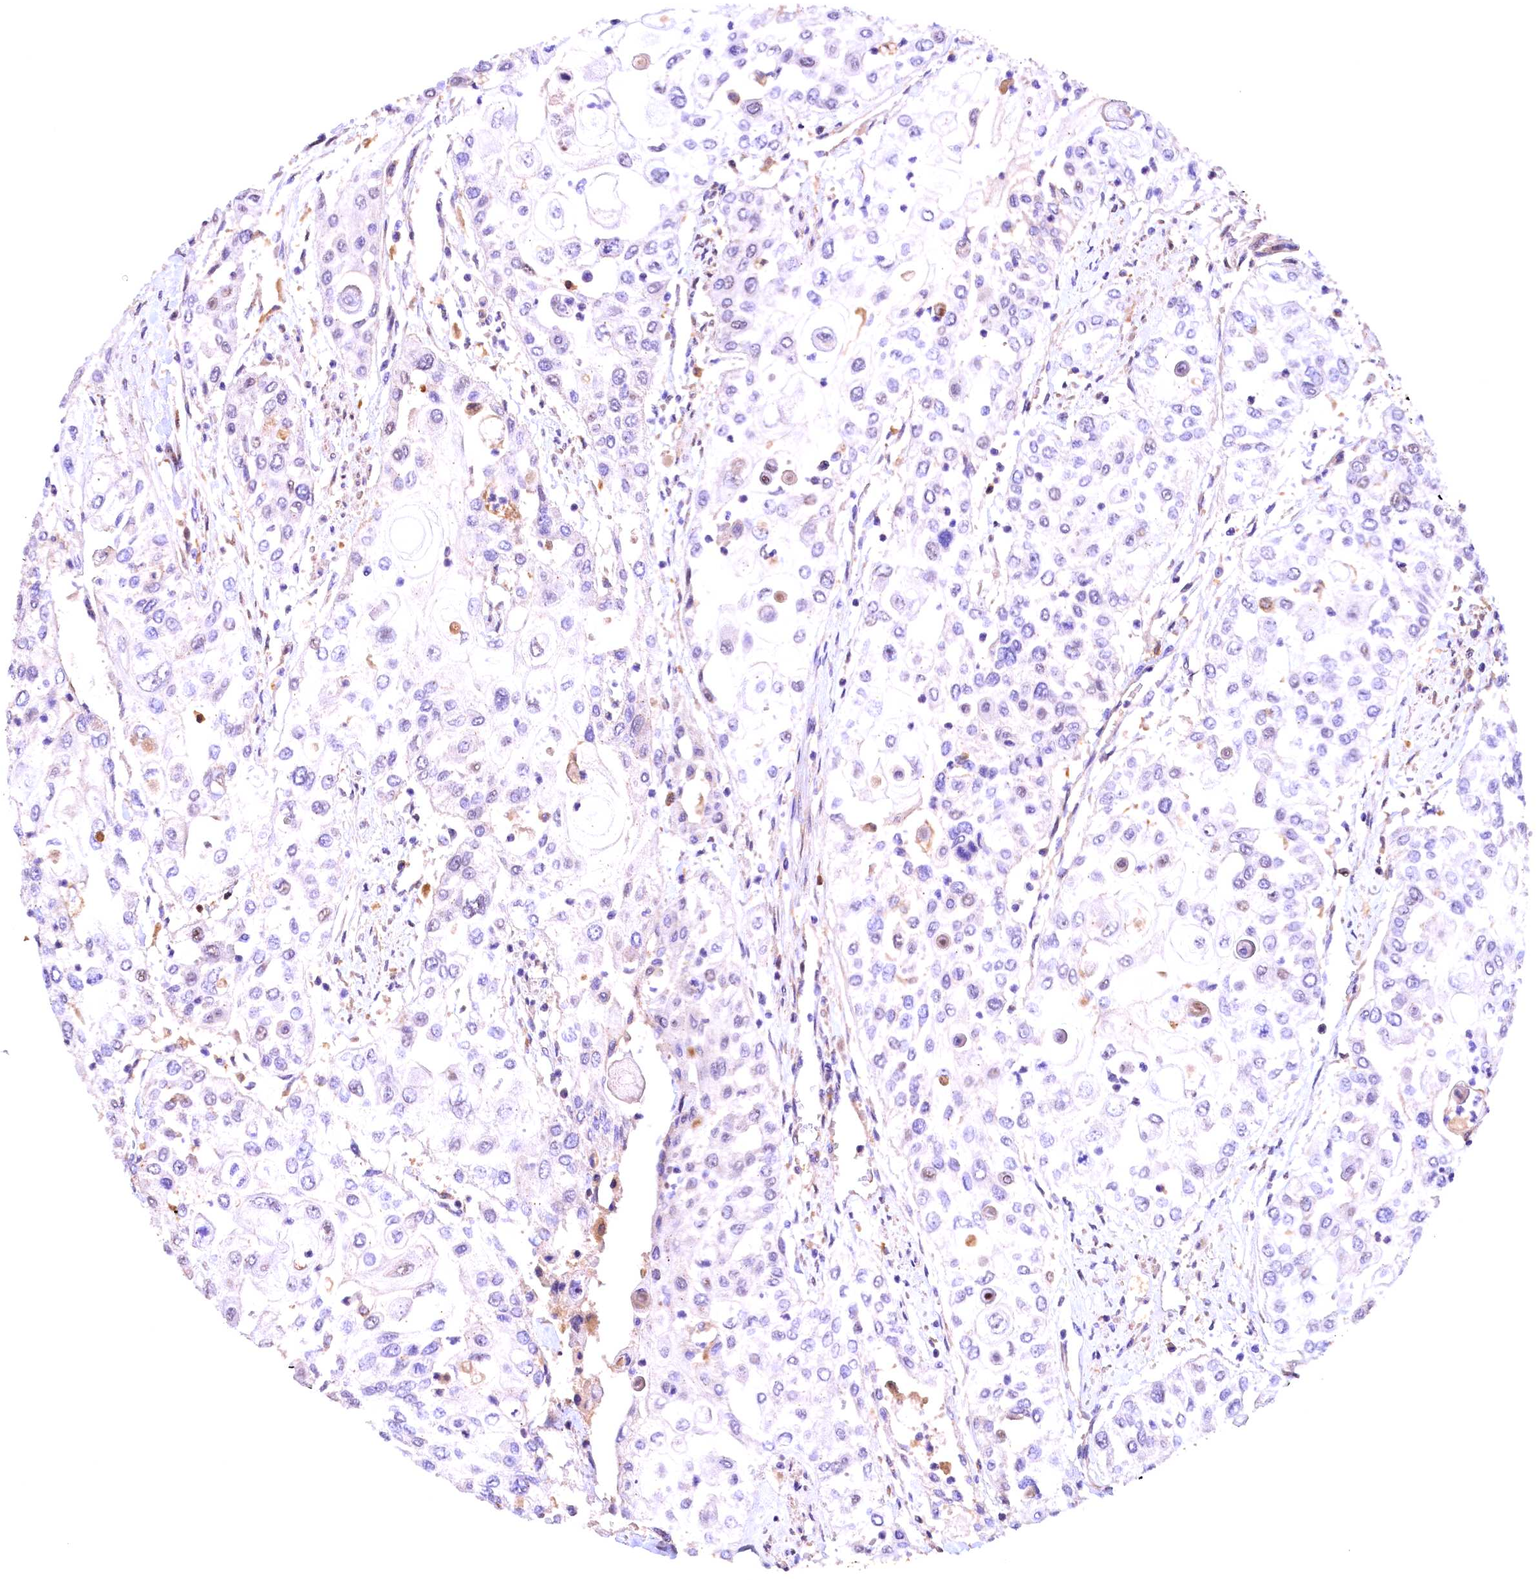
{"staining": {"intensity": "negative", "quantity": "none", "location": "none"}, "tissue": "urothelial cancer", "cell_type": "Tumor cells", "image_type": "cancer", "snomed": [{"axis": "morphology", "description": "Urothelial carcinoma, High grade"}, {"axis": "topography", "description": "Urinary bladder"}], "caption": "A high-resolution micrograph shows immunohistochemistry (IHC) staining of urothelial cancer, which displays no significant staining in tumor cells.", "gene": "NAIP", "patient": {"sex": "female", "age": 79}}